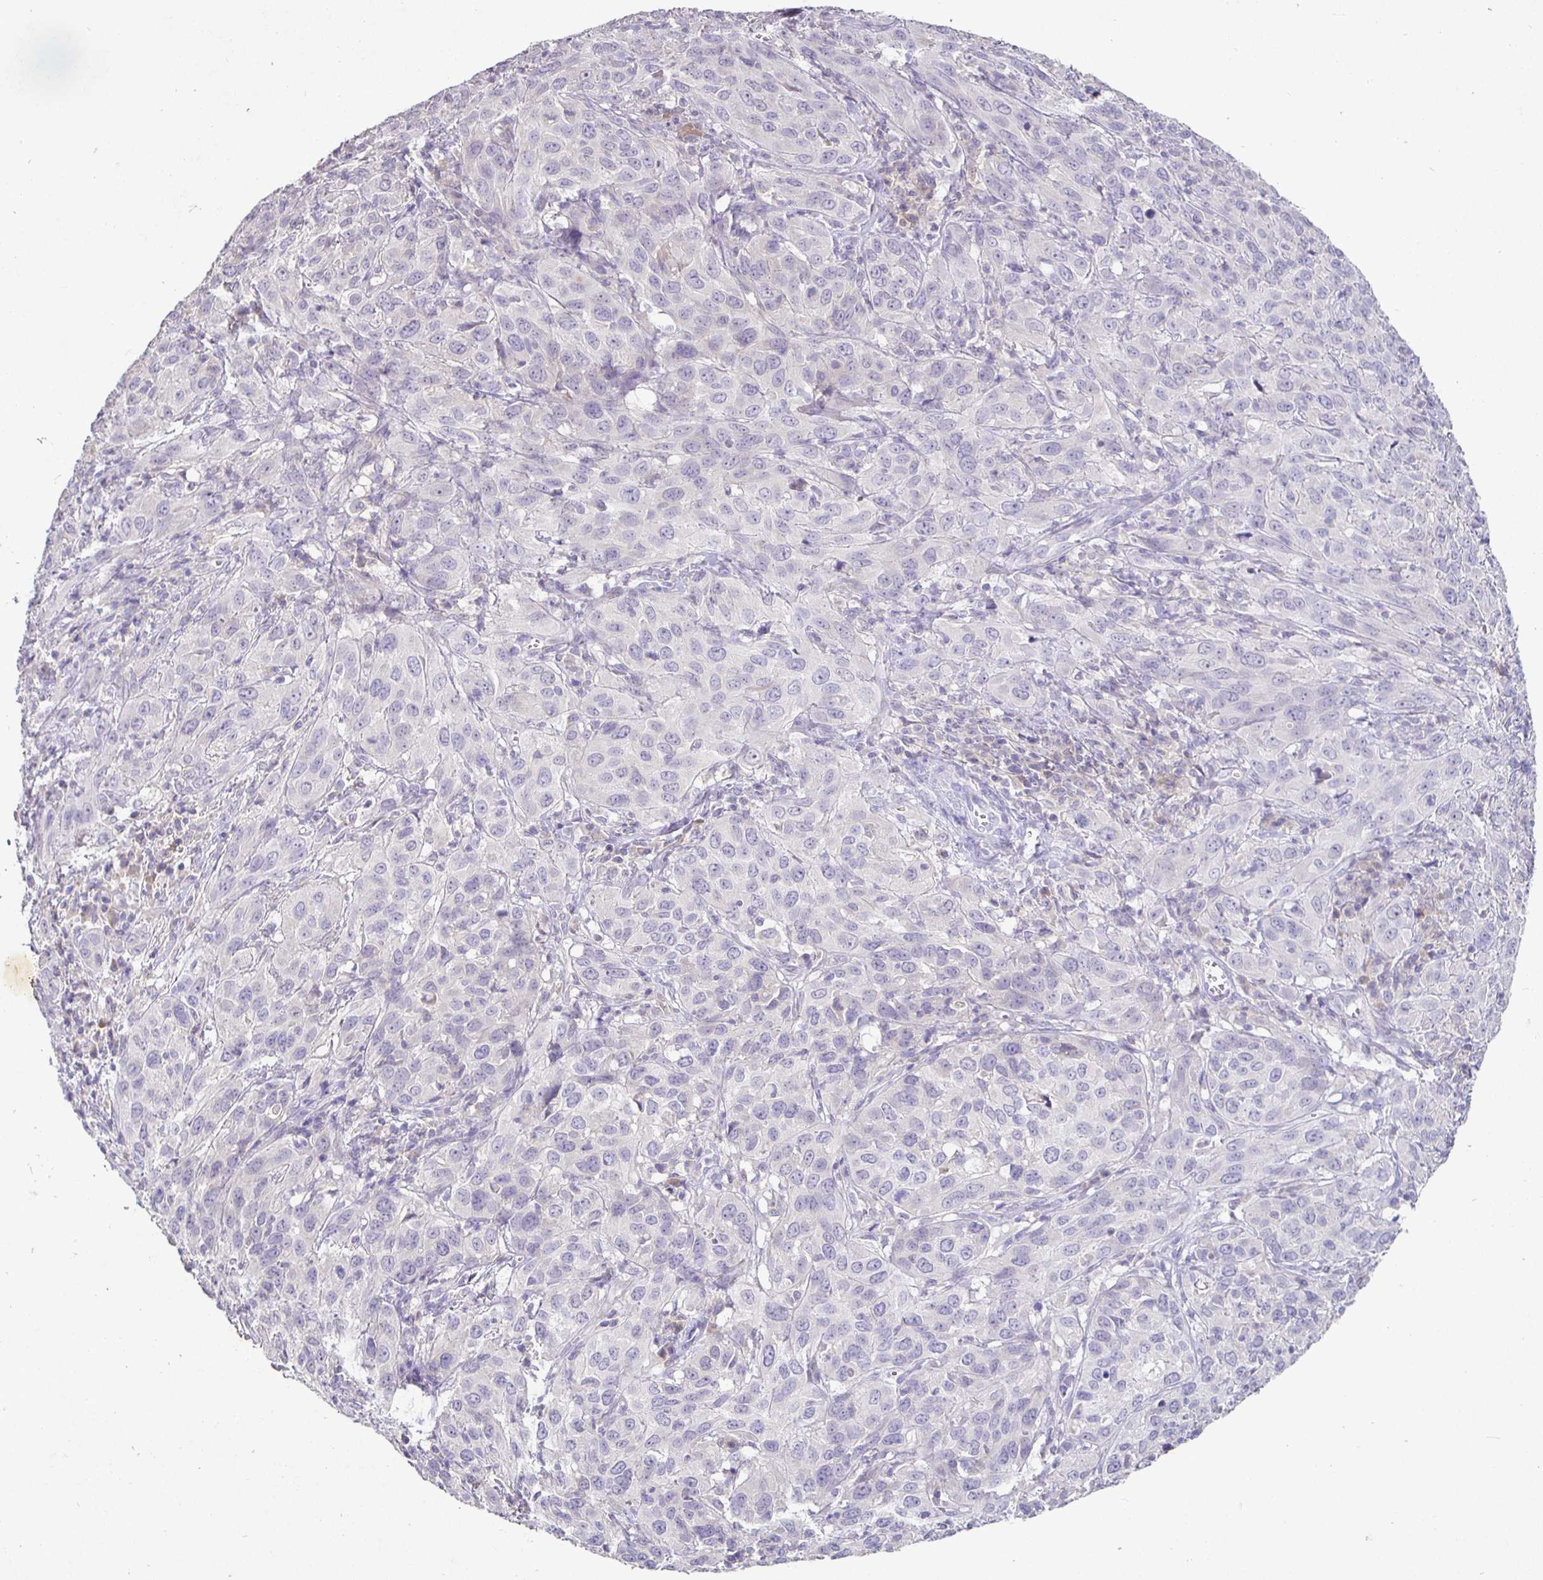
{"staining": {"intensity": "negative", "quantity": "none", "location": "none"}, "tissue": "cervical cancer", "cell_type": "Tumor cells", "image_type": "cancer", "snomed": [{"axis": "morphology", "description": "Normal tissue, NOS"}, {"axis": "morphology", "description": "Squamous cell carcinoma, NOS"}, {"axis": "topography", "description": "Cervix"}], "caption": "Immunohistochemistry image of cervical cancer stained for a protein (brown), which reveals no expression in tumor cells. The staining was performed using DAB to visualize the protein expression in brown, while the nuclei were stained in blue with hematoxylin (Magnification: 20x).", "gene": "SHISA4", "patient": {"sex": "female", "age": 51}}